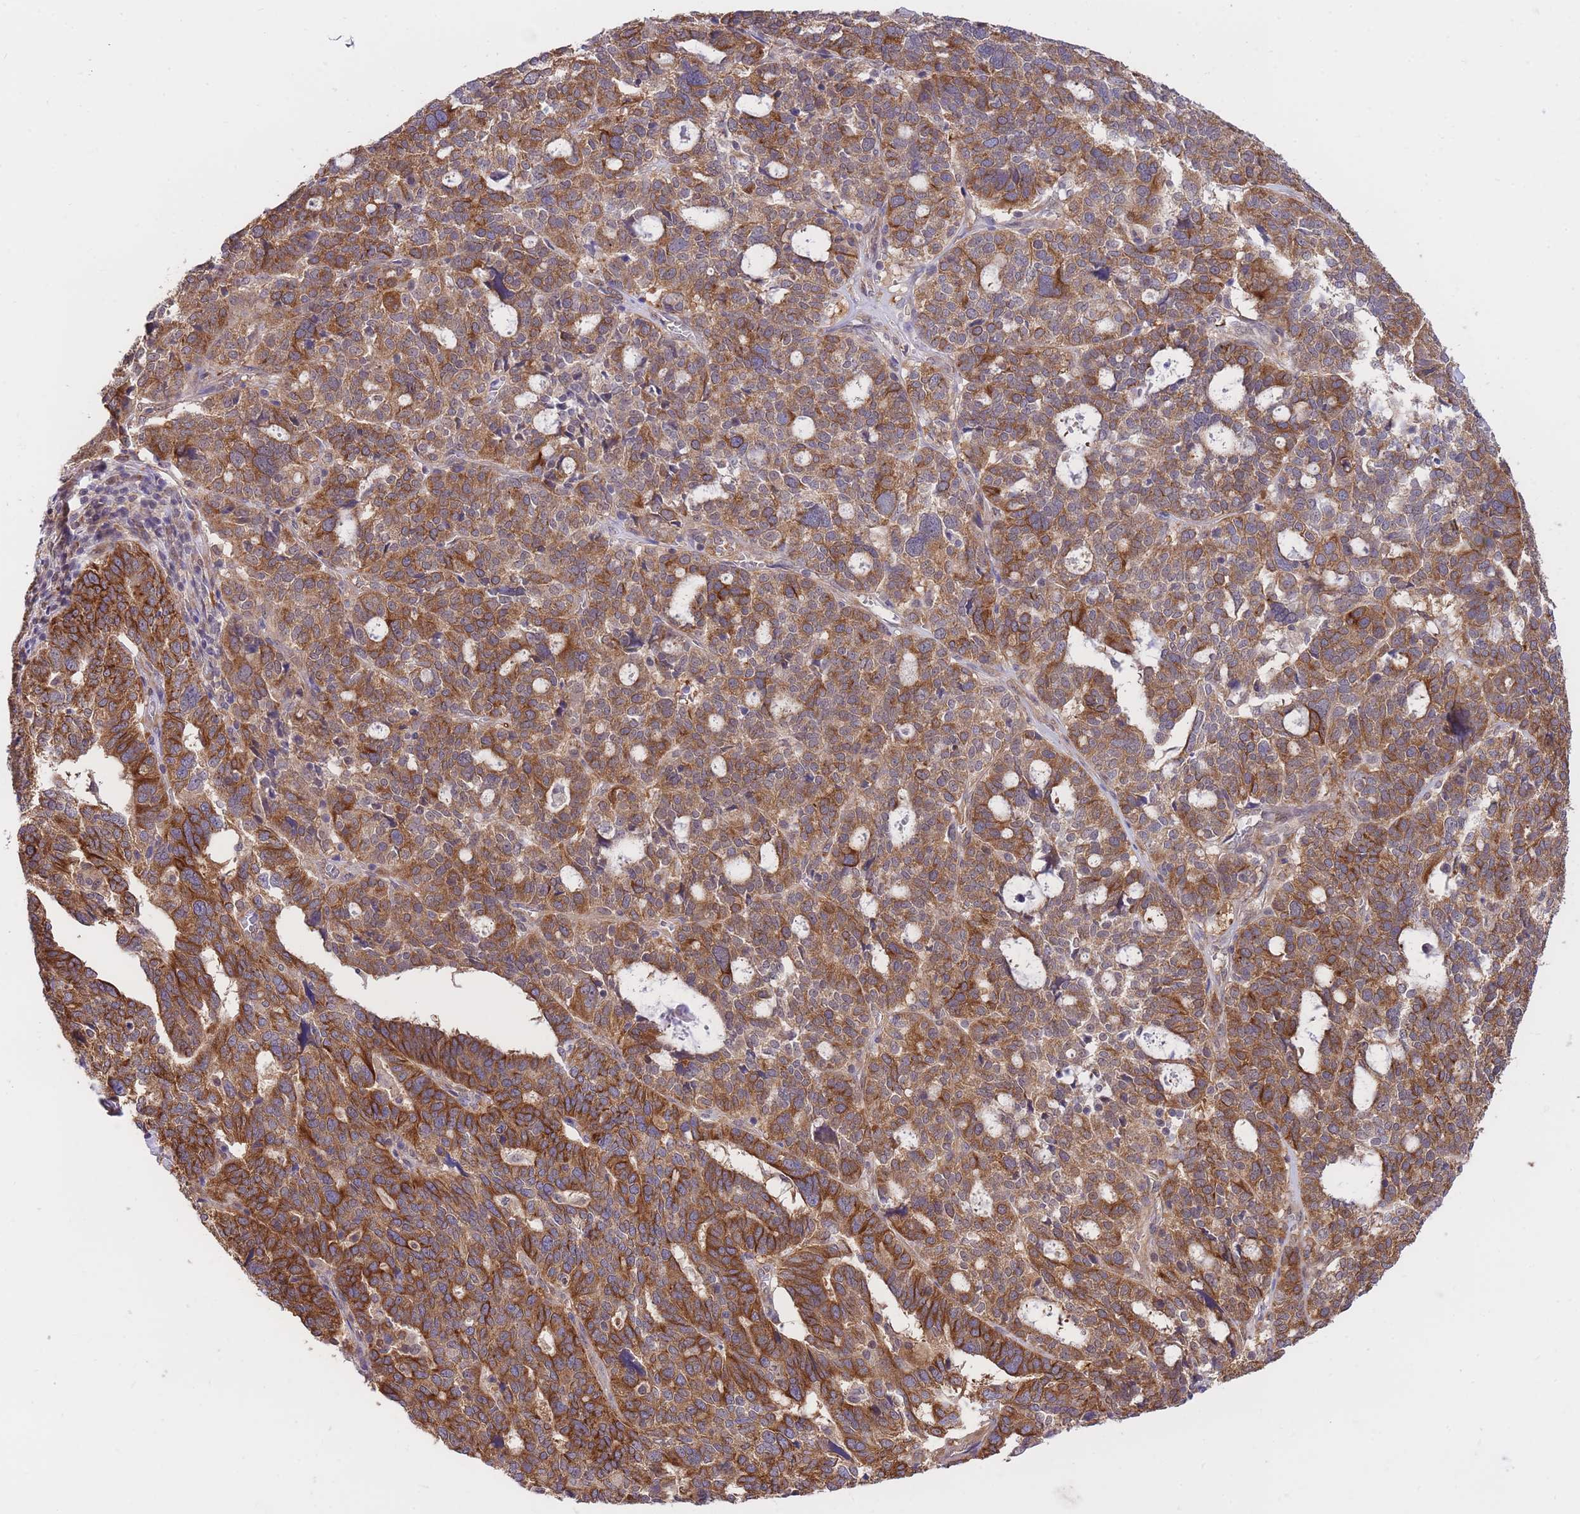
{"staining": {"intensity": "strong", "quantity": ">75%", "location": "cytoplasmic/membranous"}, "tissue": "ovarian cancer", "cell_type": "Tumor cells", "image_type": "cancer", "snomed": [{"axis": "morphology", "description": "Cystadenocarcinoma, serous, NOS"}, {"axis": "topography", "description": "Ovary"}], "caption": "Immunohistochemical staining of human ovarian cancer reveals high levels of strong cytoplasmic/membranous protein staining in approximately >75% of tumor cells.", "gene": "EXOSC8", "patient": {"sex": "female", "age": 59}}